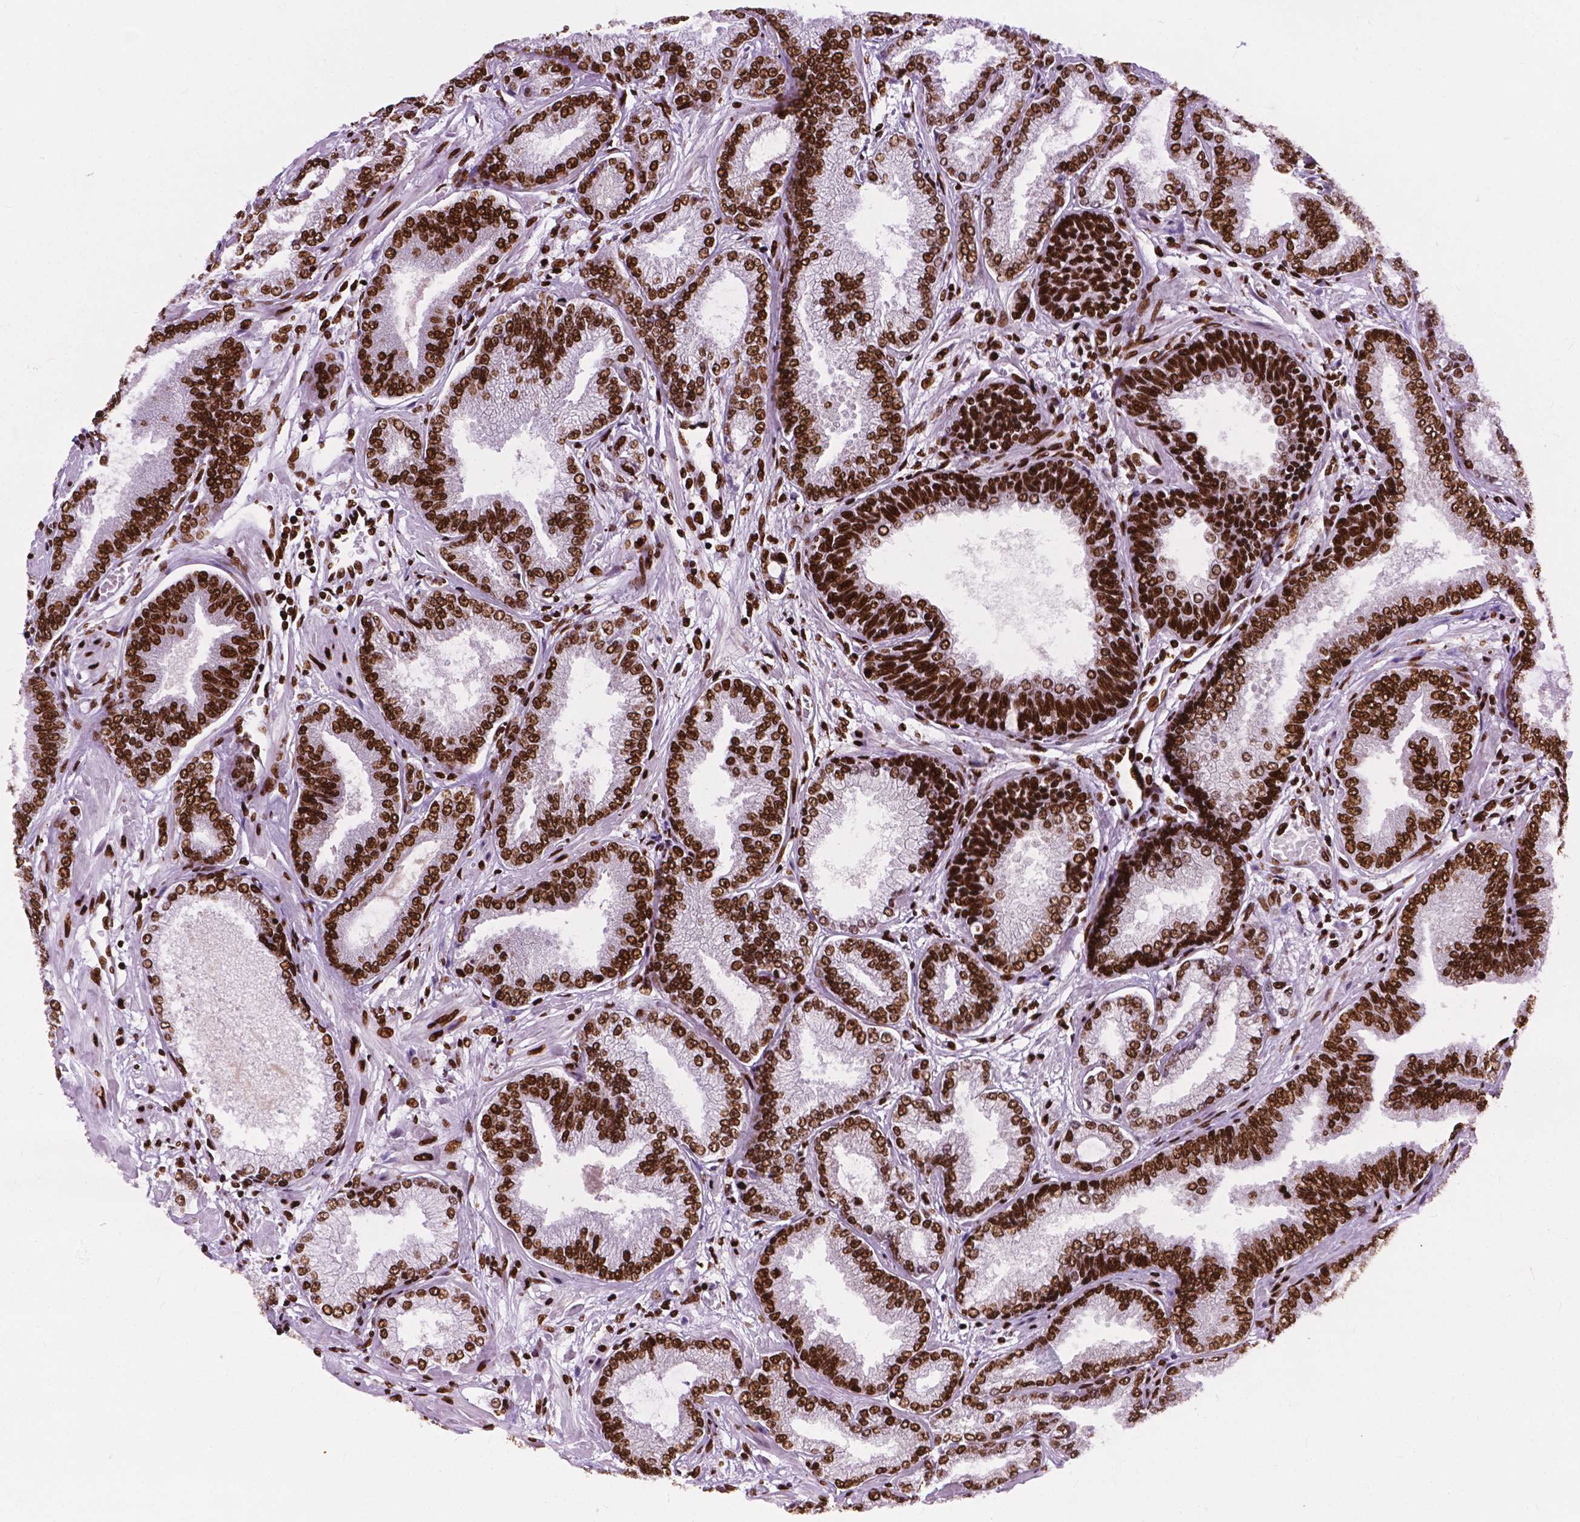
{"staining": {"intensity": "strong", "quantity": ">75%", "location": "nuclear"}, "tissue": "prostate cancer", "cell_type": "Tumor cells", "image_type": "cancer", "snomed": [{"axis": "morphology", "description": "Adenocarcinoma, Low grade"}, {"axis": "topography", "description": "Prostate"}], "caption": "Tumor cells display high levels of strong nuclear positivity in approximately >75% of cells in prostate low-grade adenocarcinoma.", "gene": "SMIM5", "patient": {"sex": "male", "age": 55}}